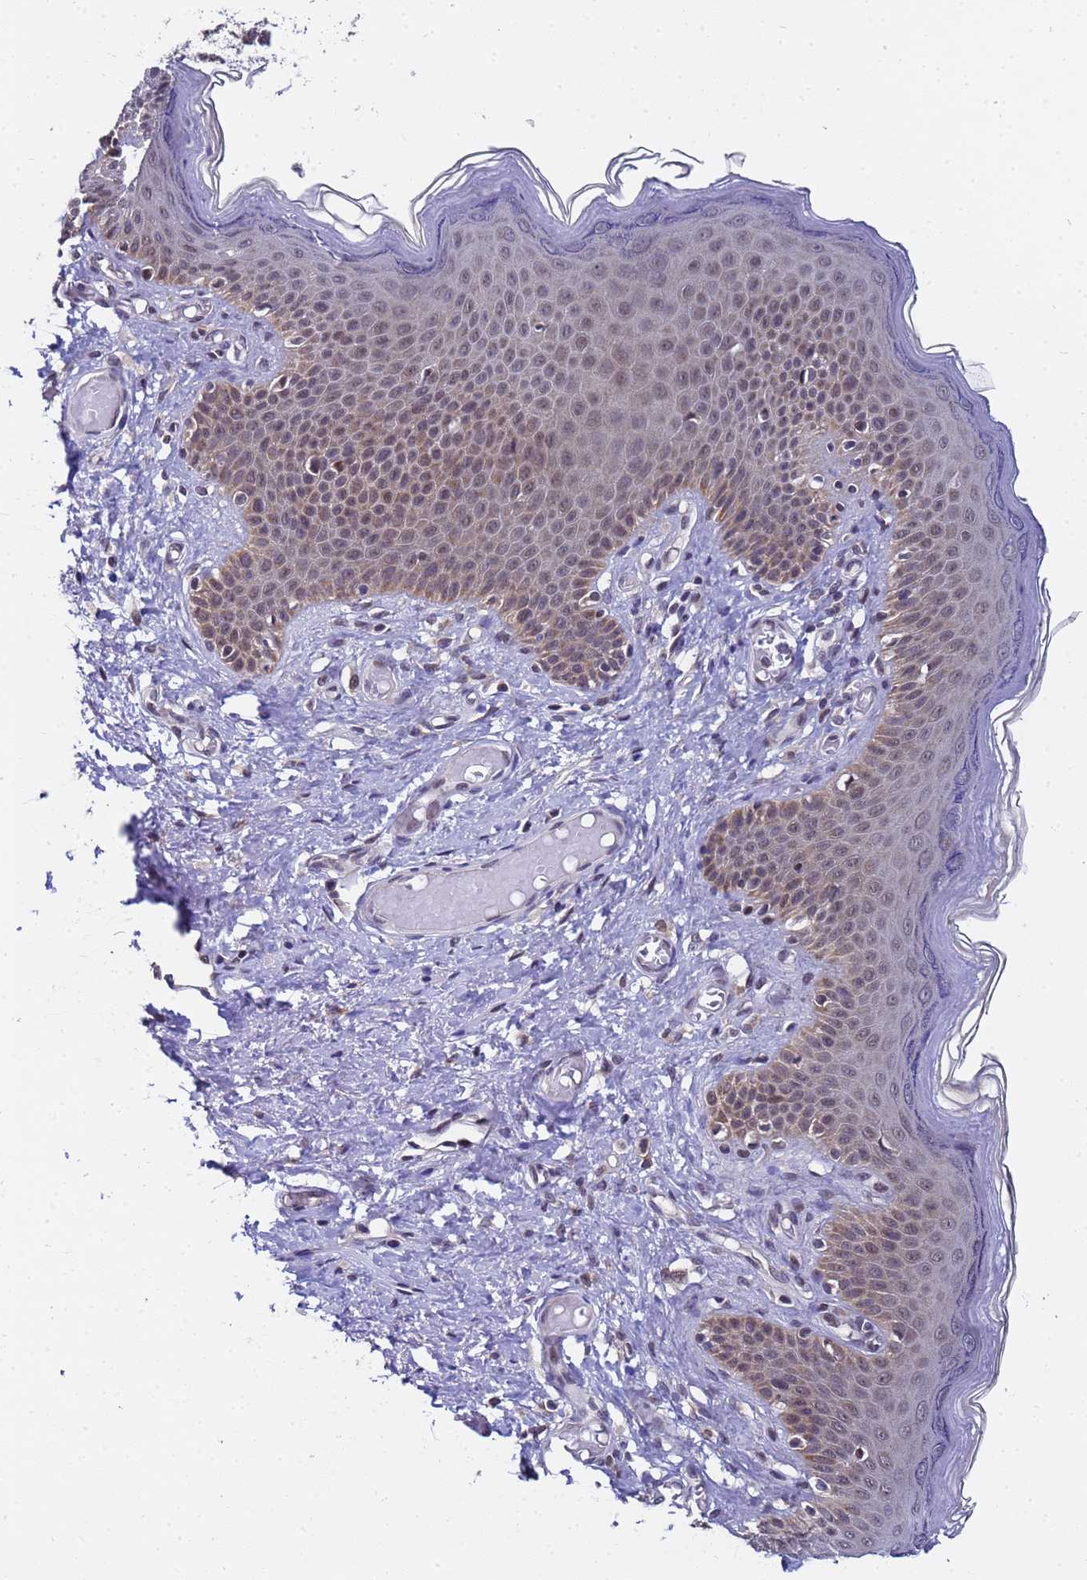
{"staining": {"intensity": "moderate", "quantity": "25%-75%", "location": "cytoplasmic/membranous,nuclear"}, "tissue": "skin", "cell_type": "Epidermal cells", "image_type": "normal", "snomed": [{"axis": "morphology", "description": "Normal tissue, NOS"}, {"axis": "topography", "description": "Anal"}], "caption": "Epidermal cells exhibit medium levels of moderate cytoplasmic/membranous,nuclear expression in about 25%-75% of cells in unremarkable skin.", "gene": "ANAPC13", "patient": {"sex": "female", "age": 40}}